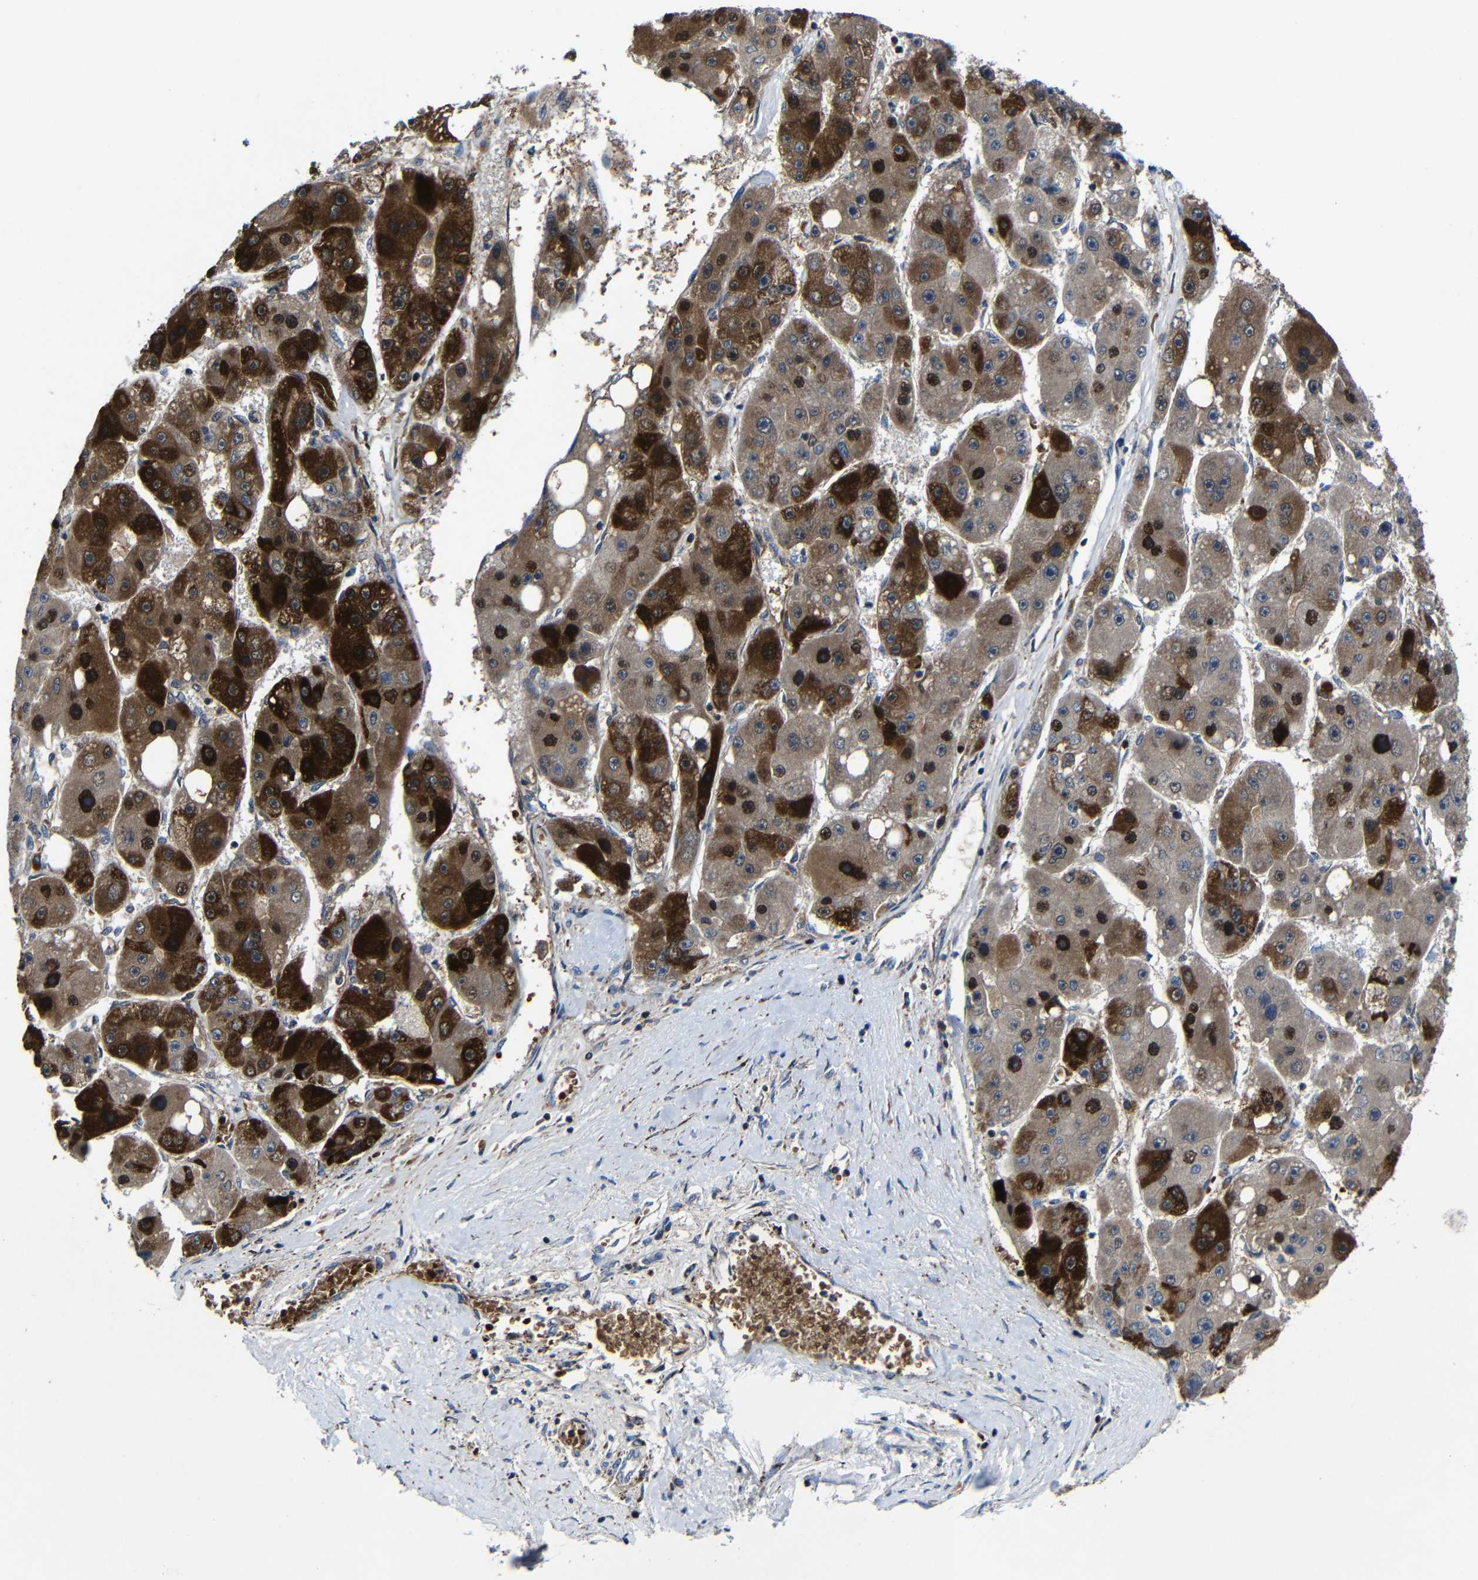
{"staining": {"intensity": "strong", "quantity": ">75%", "location": "cytoplasmic/membranous"}, "tissue": "liver cancer", "cell_type": "Tumor cells", "image_type": "cancer", "snomed": [{"axis": "morphology", "description": "Carcinoma, Hepatocellular, NOS"}, {"axis": "topography", "description": "Liver"}], "caption": "This photomicrograph reveals immunohistochemistry staining of human hepatocellular carcinoma (liver), with high strong cytoplasmic/membranous expression in approximately >75% of tumor cells.", "gene": "CA5B", "patient": {"sex": "female", "age": 61}}